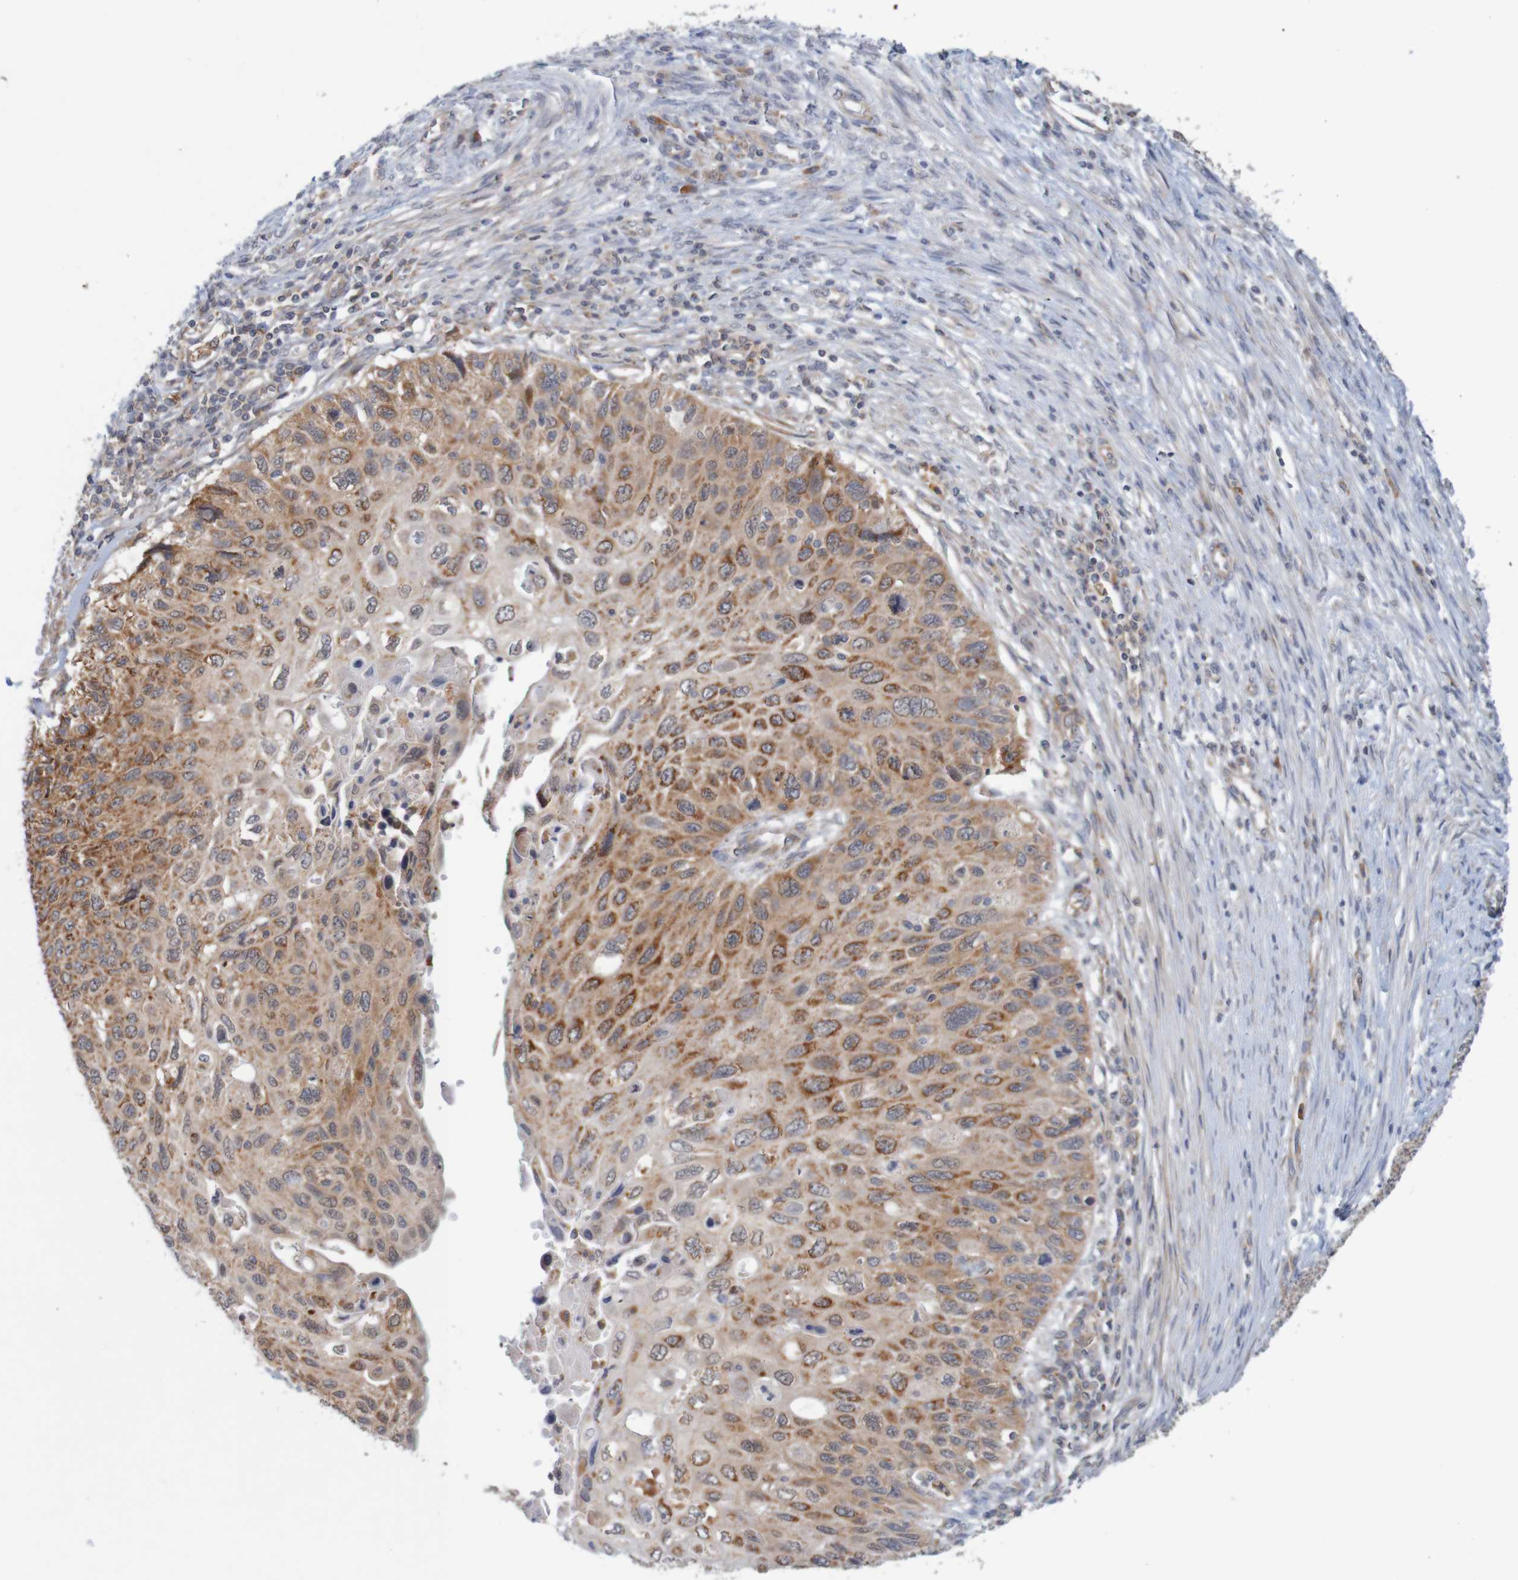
{"staining": {"intensity": "strong", "quantity": "25%-75%", "location": "cytoplasmic/membranous"}, "tissue": "cervical cancer", "cell_type": "Tumor cells", "image_type": "cancer", "snomed": [{"axis": "morphology", "description": "Squamous cell carcinoma, NOS"}, {"axis": "topography", "description": "Cervix"}], "caption": "Immunohistochemistry of human cervical cancer demonstrates high levels of strong cytoplasmic/membranous staining in approximately 25%-75% of tumor cells. Nuclei are stained in blue.", "gene": "NAV2", "patient": {"sex": "female", "age": 70}}